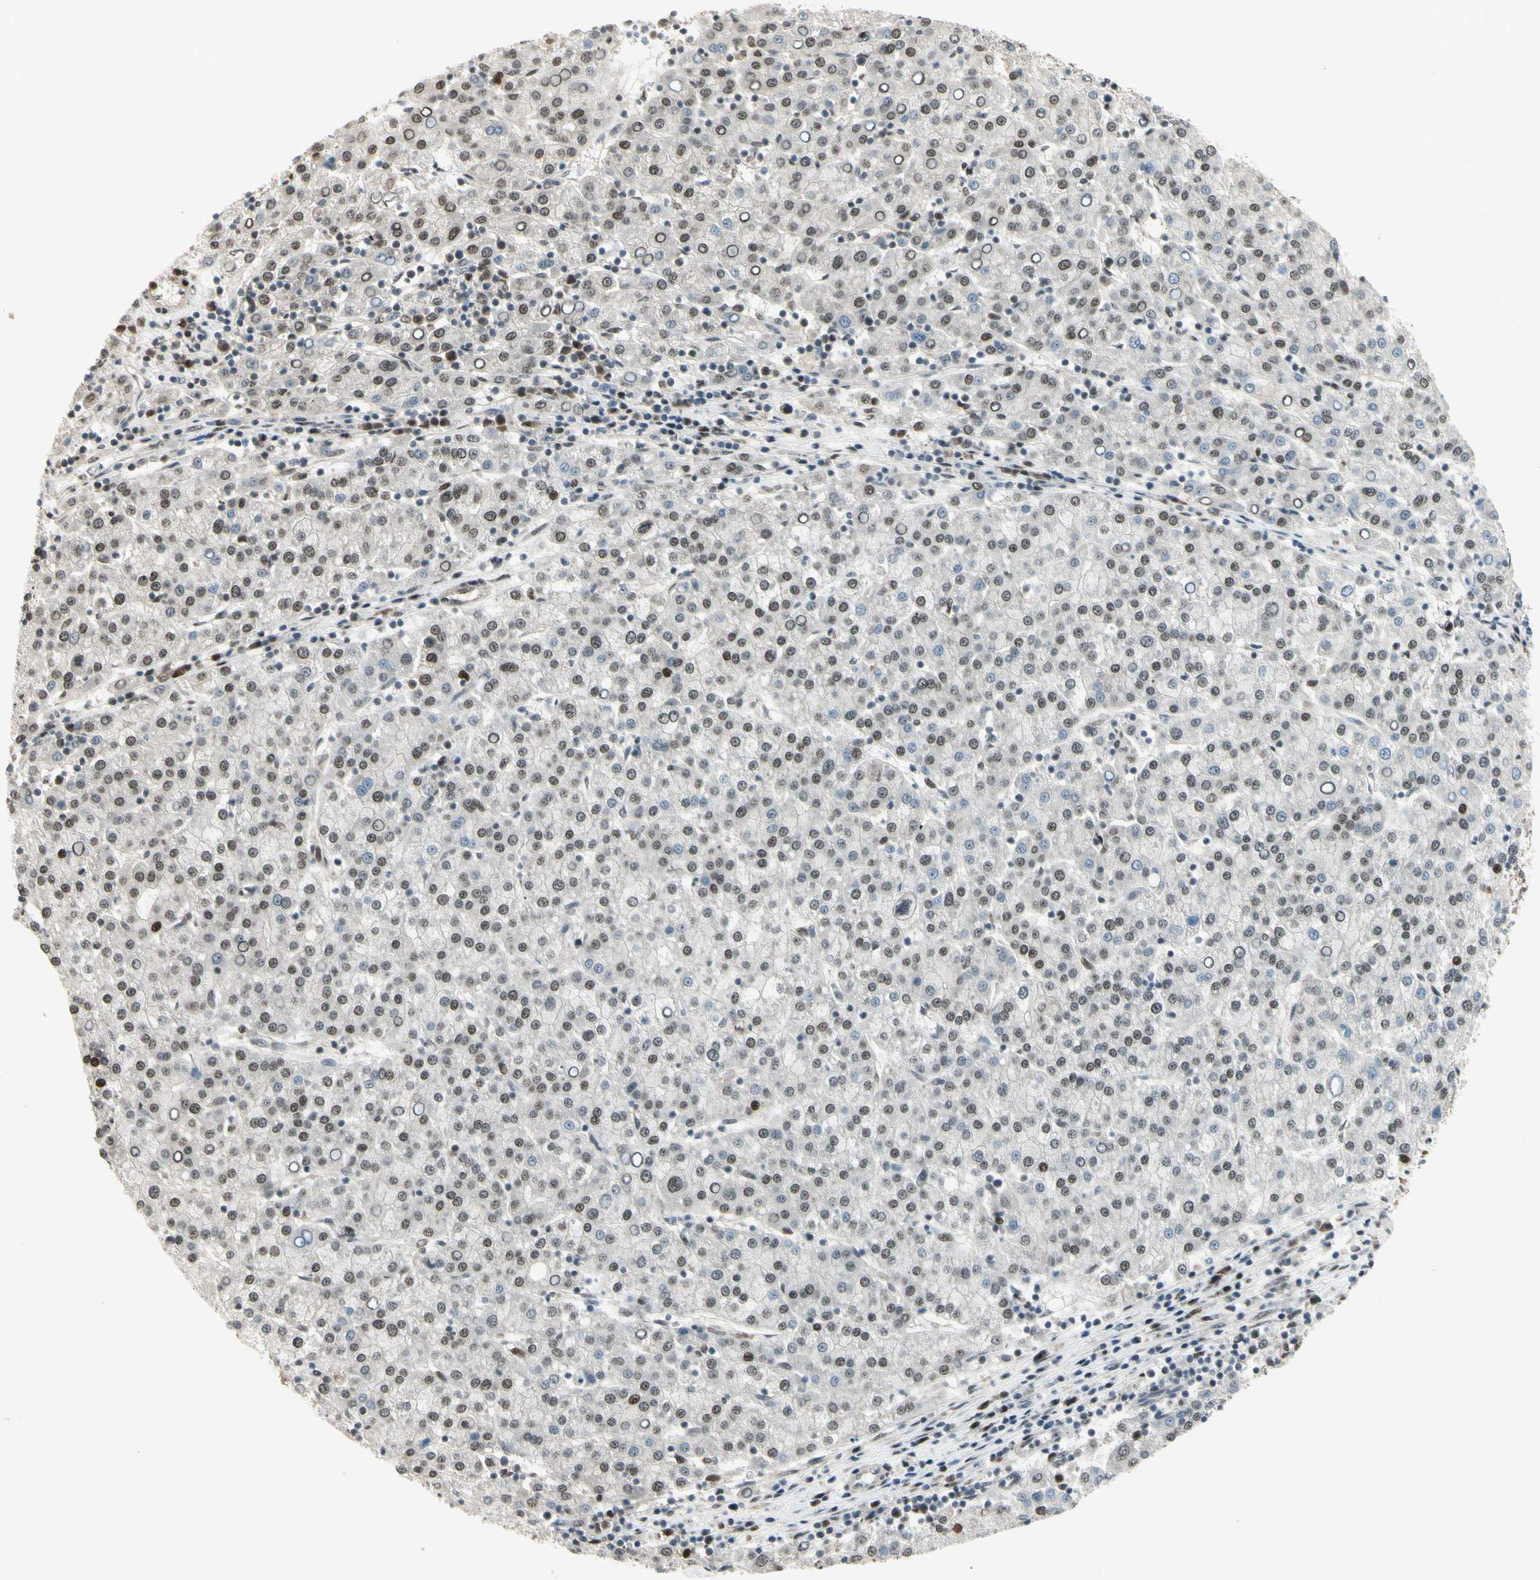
{"staining": {"intensity": "weak", "quantity": "25%-75%", "location": "nuclear"}, "tissue": "liver cancer", "cell_type": "Tumor cells", "image_type": "cancer", "snomed": [{"axis": "morphology", "description": "Carcinoma, Hepatocellular, NOS"}, {"axis": "topography", "description": "Liver"}], "caption": "An immunohistochemistry image of tumor tissue is shown. Protein staining in brown highlights weak nuclear positivity in hepatocellular carcinoma (liver) within tumor cells. (DAB IHC, brown staining for protein, blue staining for nuclei).", "gene": "GTF3A", "patient": {"sex": "female", "age": 58}}